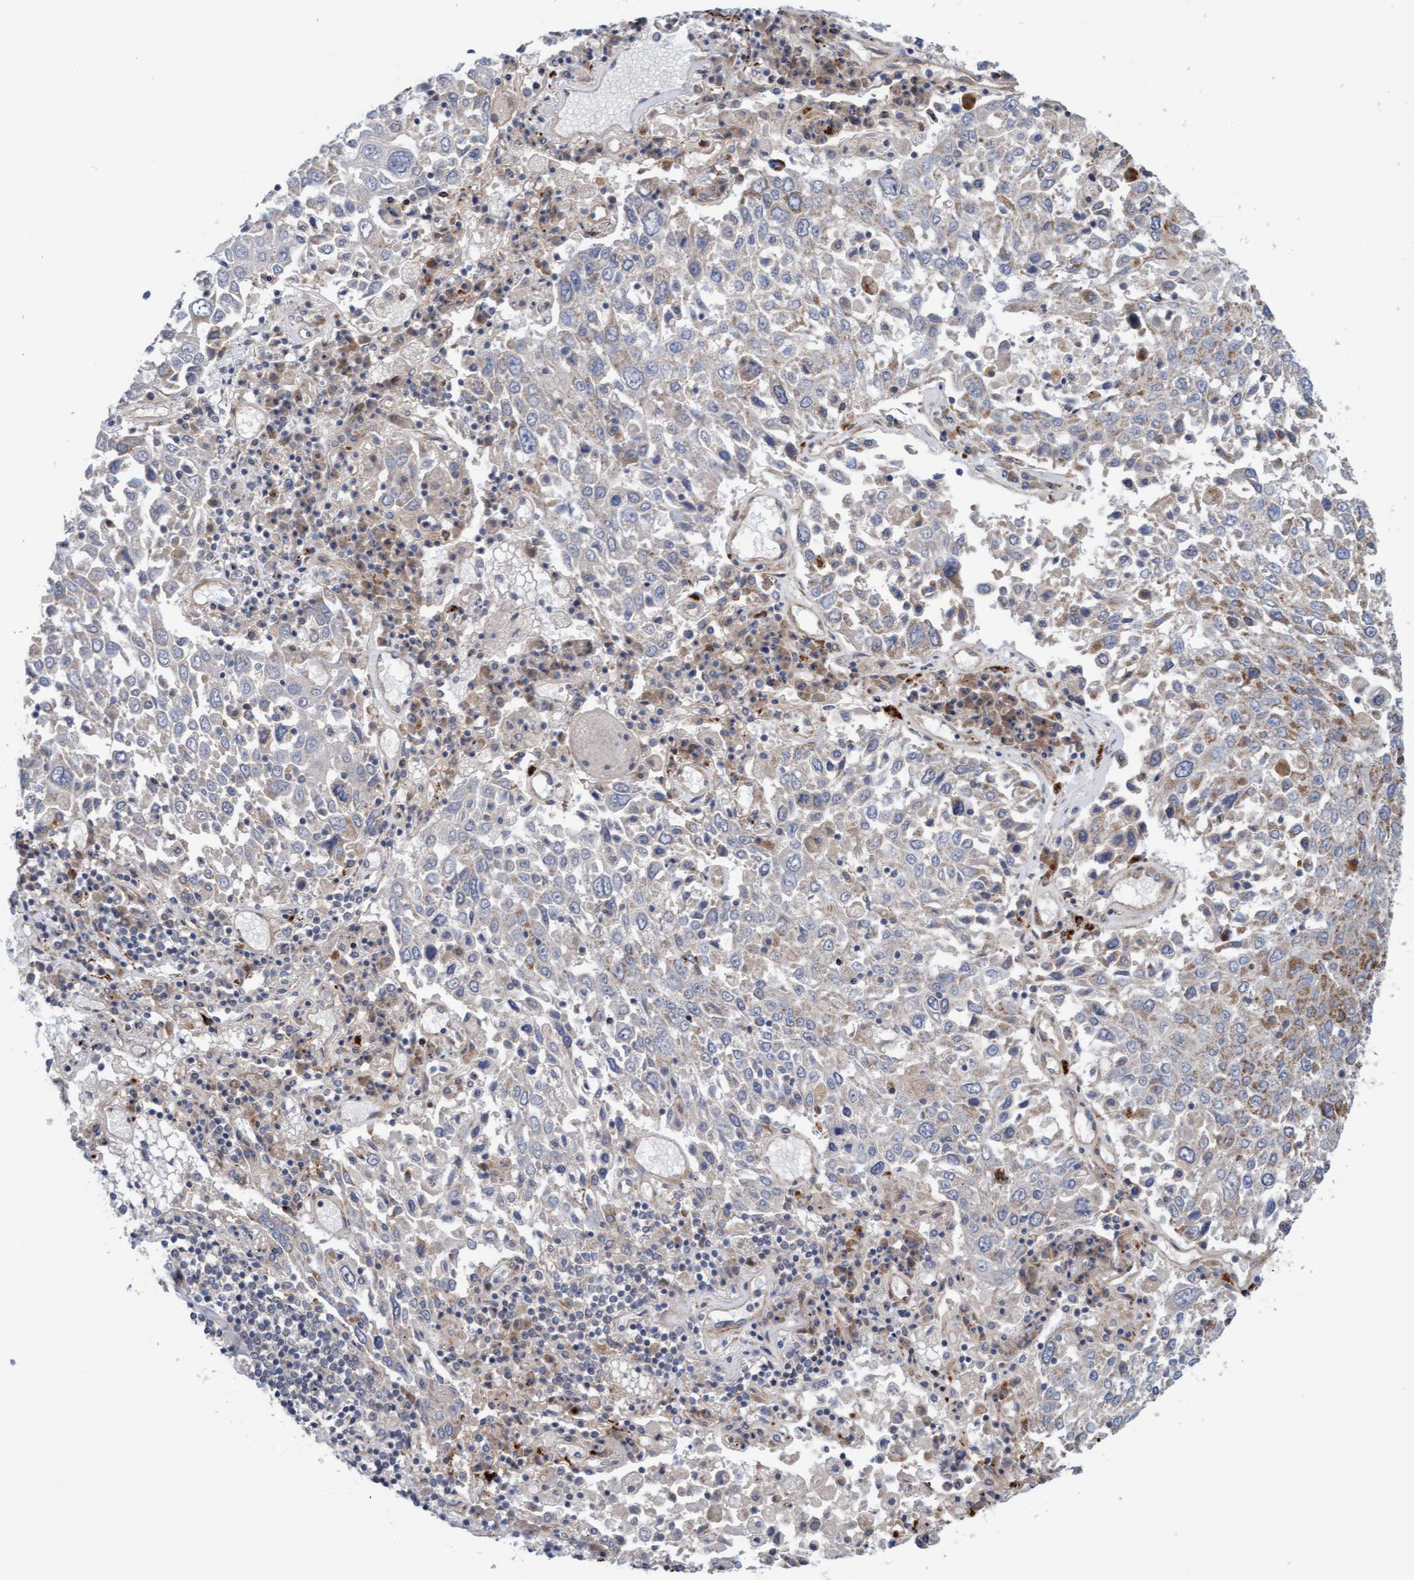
{"staining": {"intensity": "weak", "quantity": "<25%", "location": "cytoplasmic/membranous"}, "tissue": "lung cancer", "cell_type": "Tumor cells", "image_type": "cancer", "snomed": [{"axis": "morphology", "description": "Squamous cell carcinoma, NOS"}, {"axis": "topography", "description": "Lung"}], "caption": "Tumor cells are negative for brown protein staining in lung cancer.", "gene": "CDK5RAP3", "patient": {"sex": "male", "age": 65}}